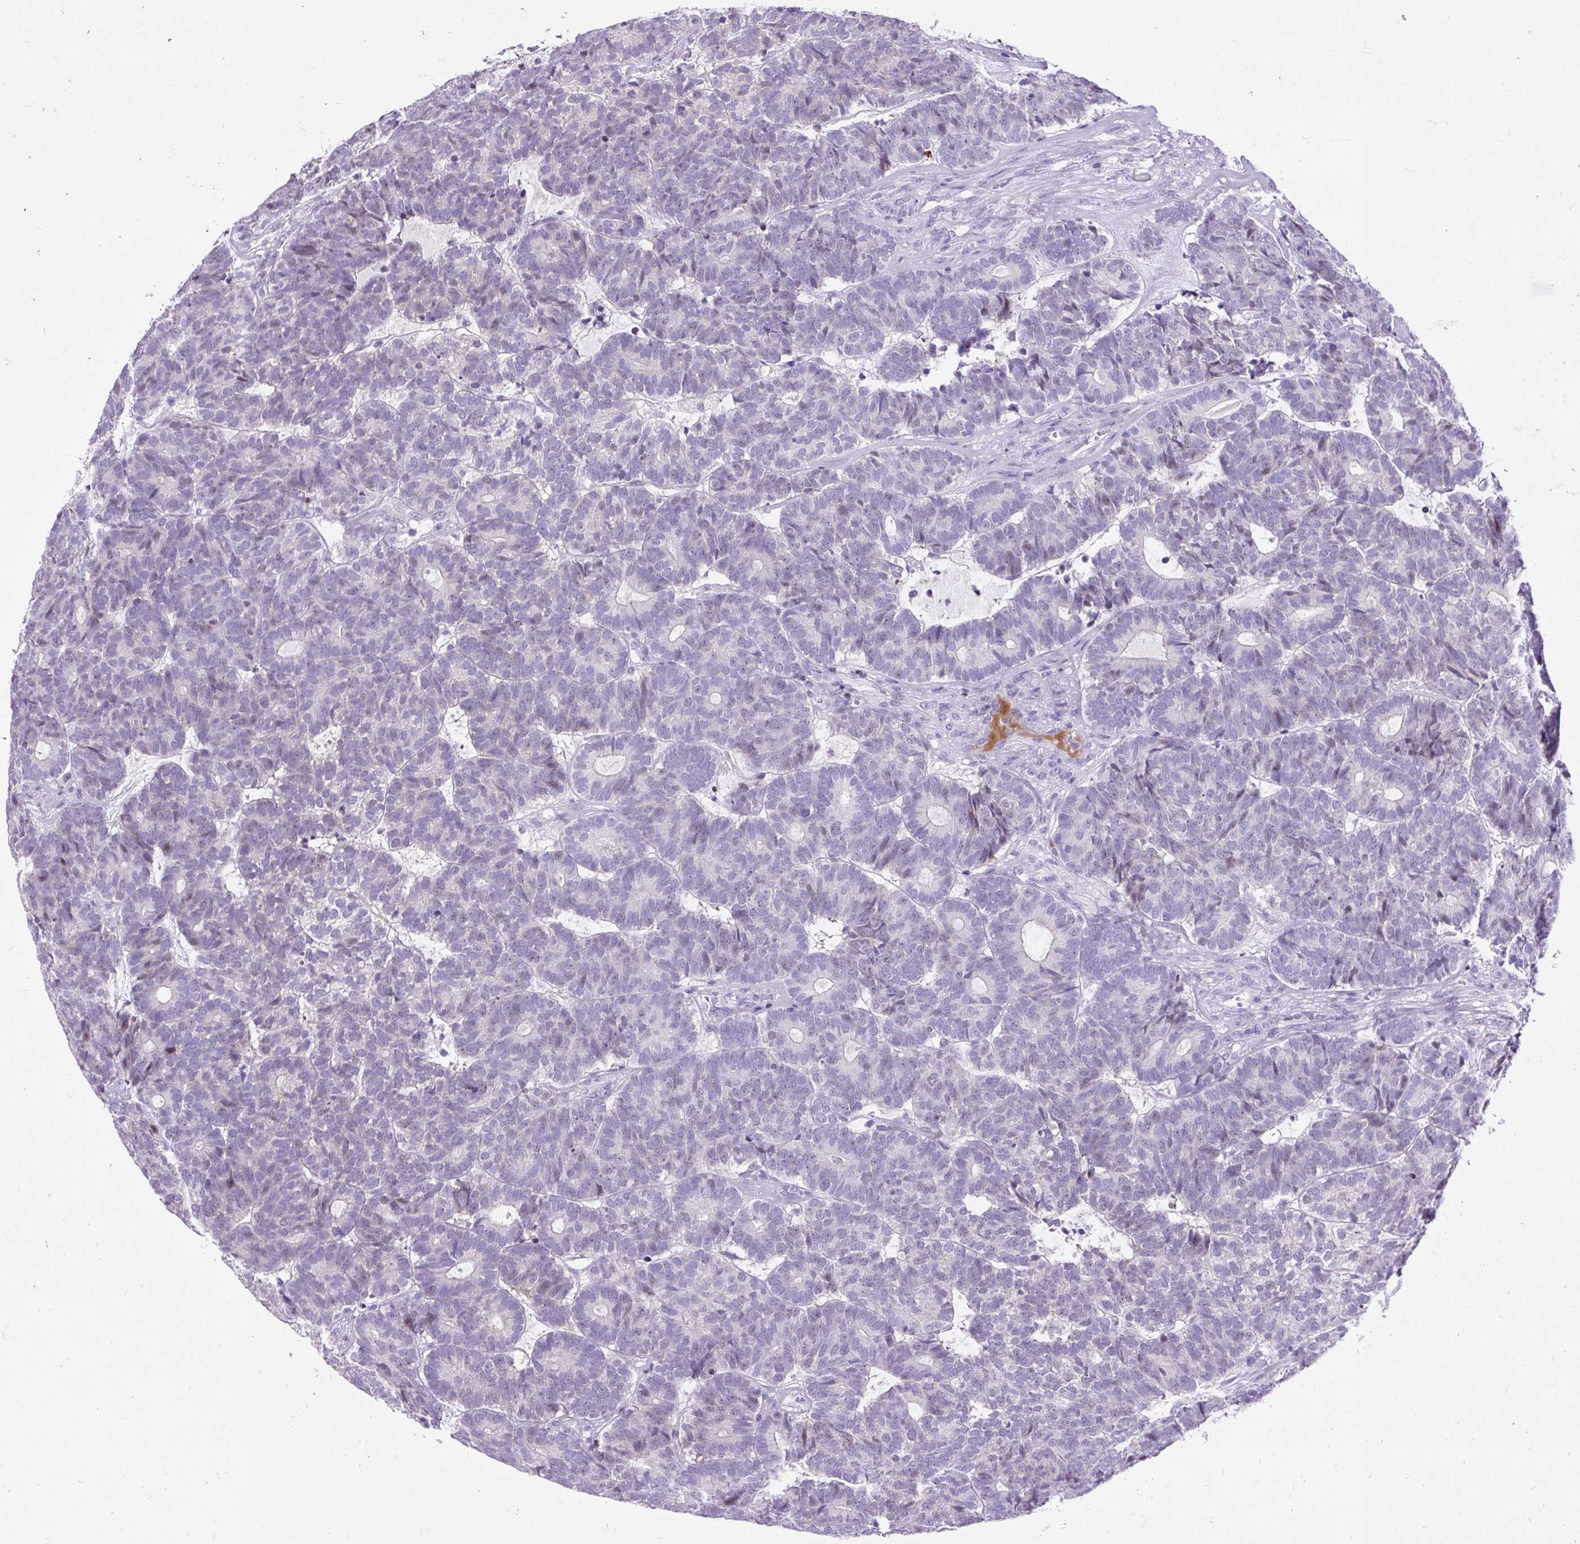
{"staining": {"intensity": "weak", "quantity": "<25%", "location": "nuclear"}, "tissue": "head and neck cancer", "cell_type": "Tumor cells", "image_type": "cancer", "snomed": [{"axis": "morphology", "description": "Adenocarcinoma, NOS"}, {"axis": "topography", "description": "Head-Neck"}], "caption": "A high-resolution photomicrograph shows IHC staining of head and neck adenocarcinoma, which shows no significant expression in tumor cells.", "gene": "SPC24", "patient": {"sex": "female", "age": 81}}